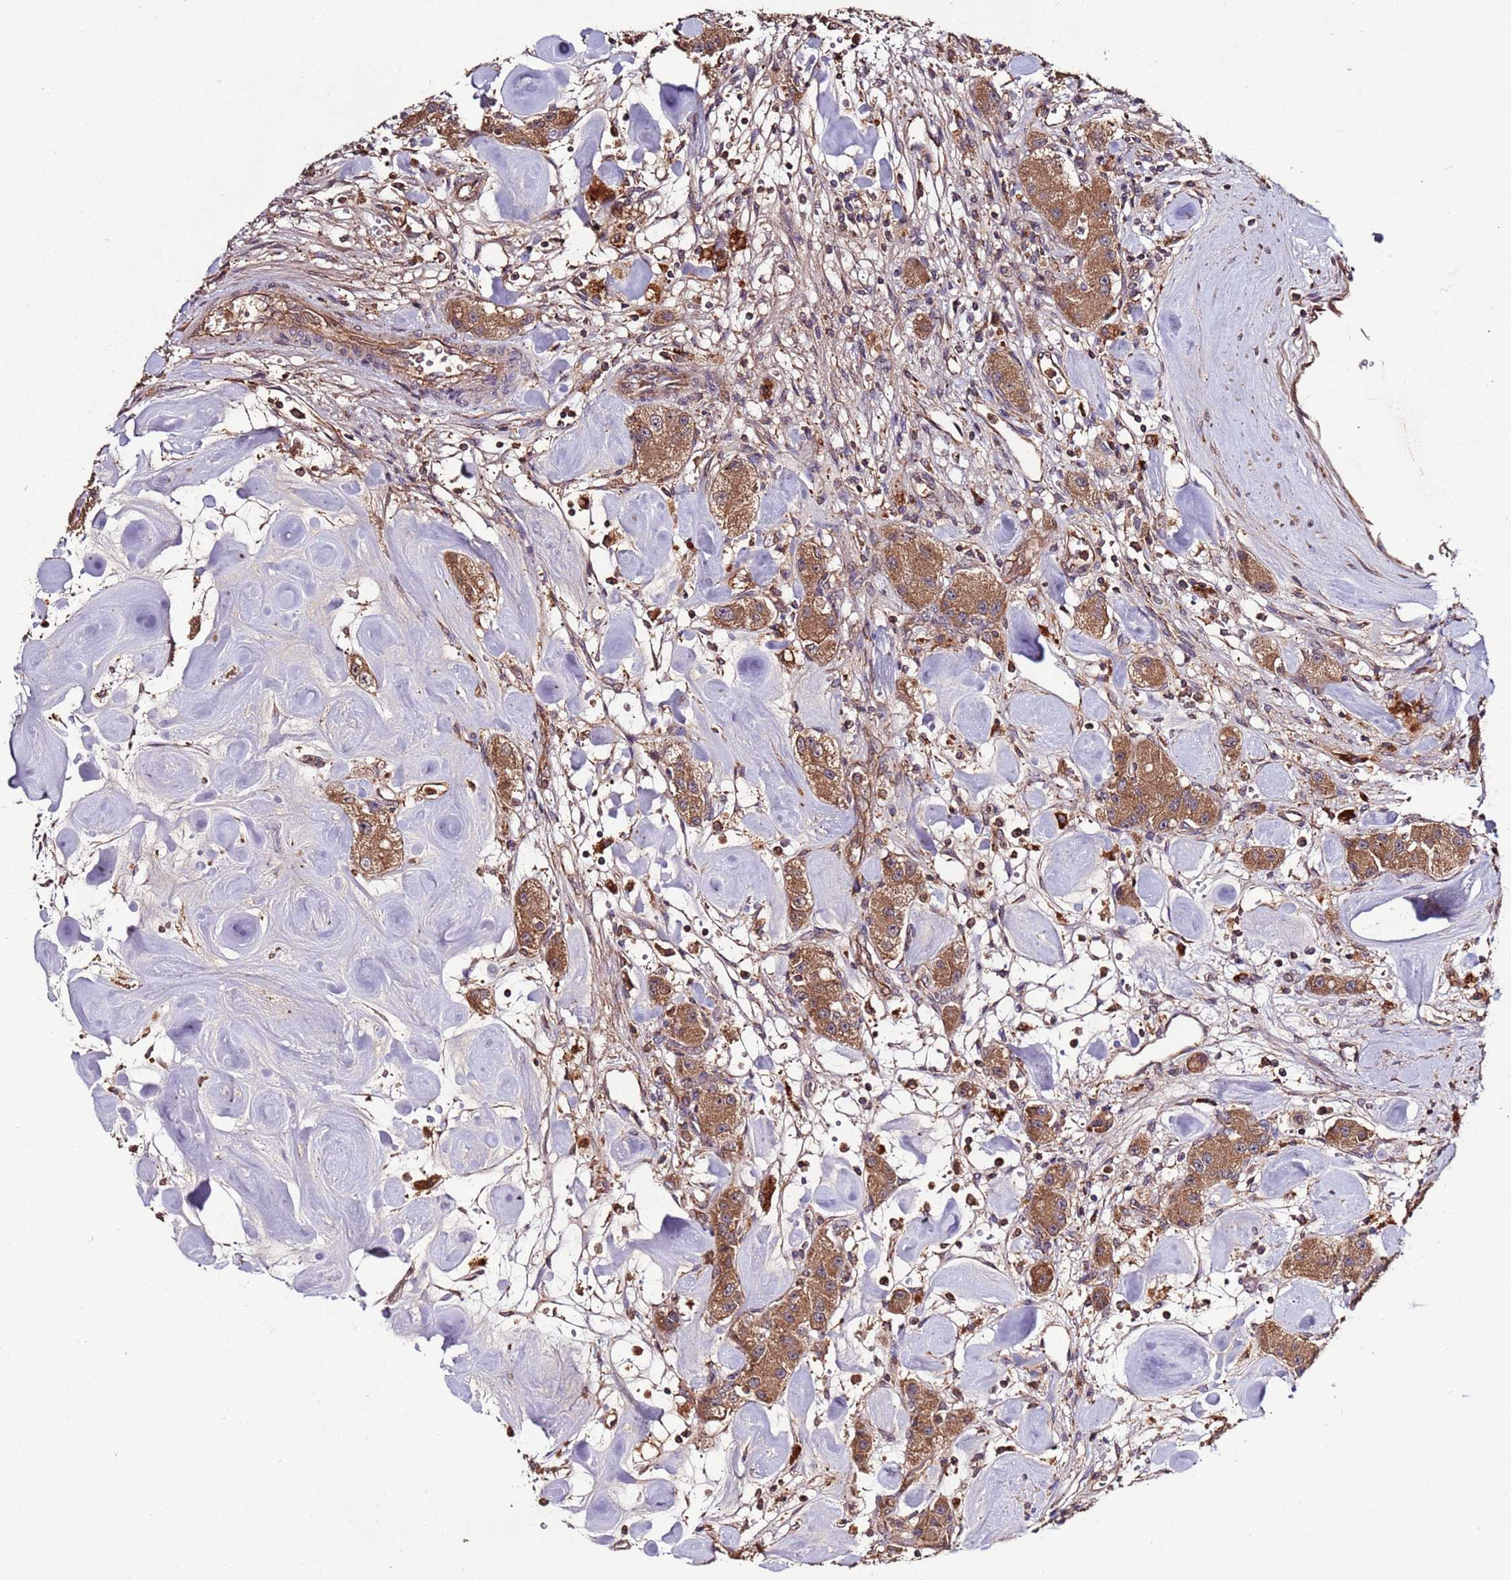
{"staining": {"intensity": "moderate", "quantity": ">75%", "location": "cytoplasmic/membranous"}, "tissue": "carcinoid", "cell_type": "Tumor cells", "image_type": "cancer", "snomed": [{"axis": "morphology", "description": "Carcinoid, malignant, NOS"}, {"axis": "topography", "description": "Pancreas"}], "caption": "IHC histopathology image of carcinoid stained for a protein (brown), which displays medium levels of moderate cytoplasmic/membranous expression in about >75% of tumor cells.", "gene": "RPS15A", "patient": {"sex": "male", "age": 41}}